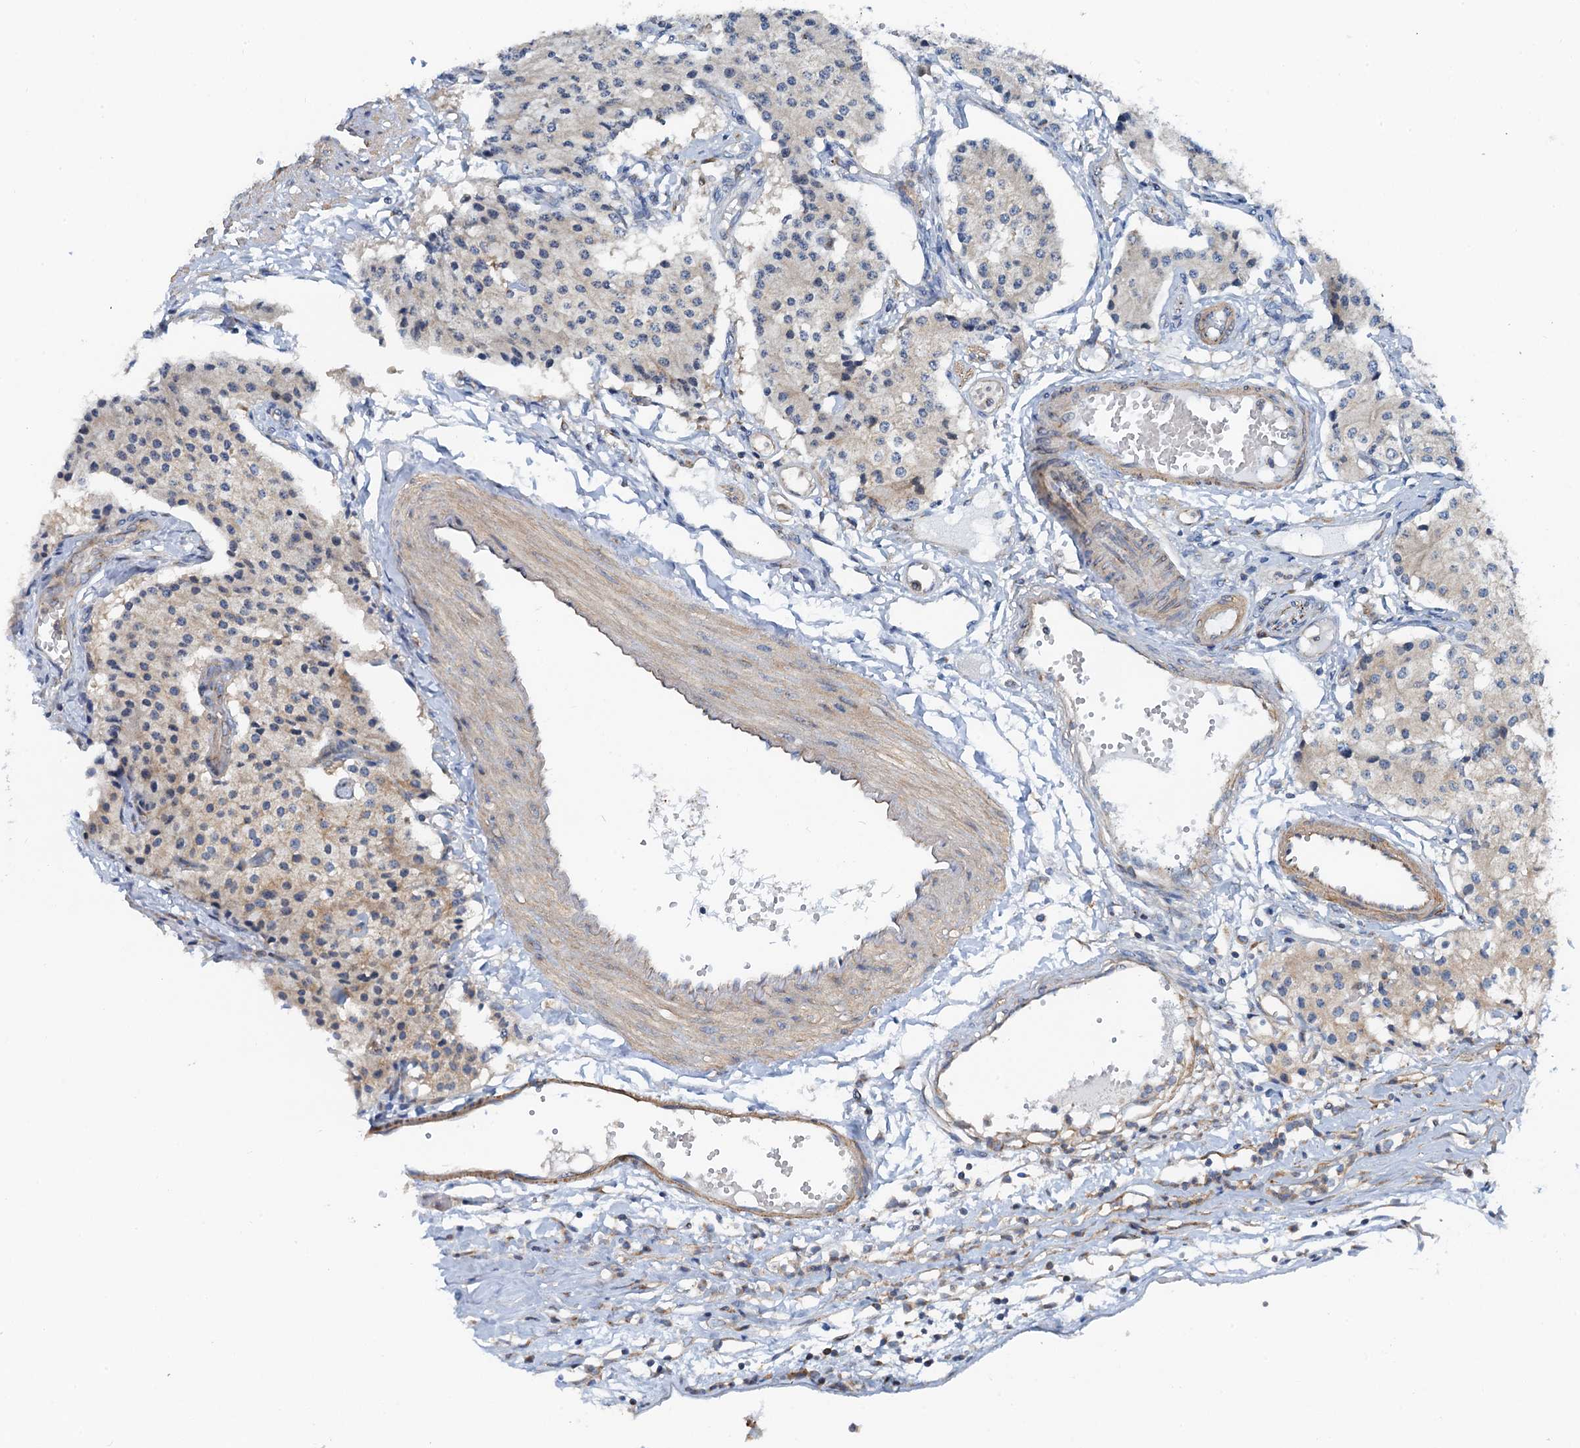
{"staining": {"intensity": "weak", "quantity": "<25%", "location": "cytoplasmic/membranous"}, "tissue": "carcinoid", "cell_type": "Tumor cells", "image_type": "cancer", "snomed": [{"axis": "morphology", "description": "Carcinoid, malignant, NOS"}, {"axis": "topography", "description": "Colon"}], "caption": "The histopathology image reveals no significant expression in tumor cells of carcinoid.", "gene": "ANKRD26", "patient": {"sex": "female", "age": 52}}